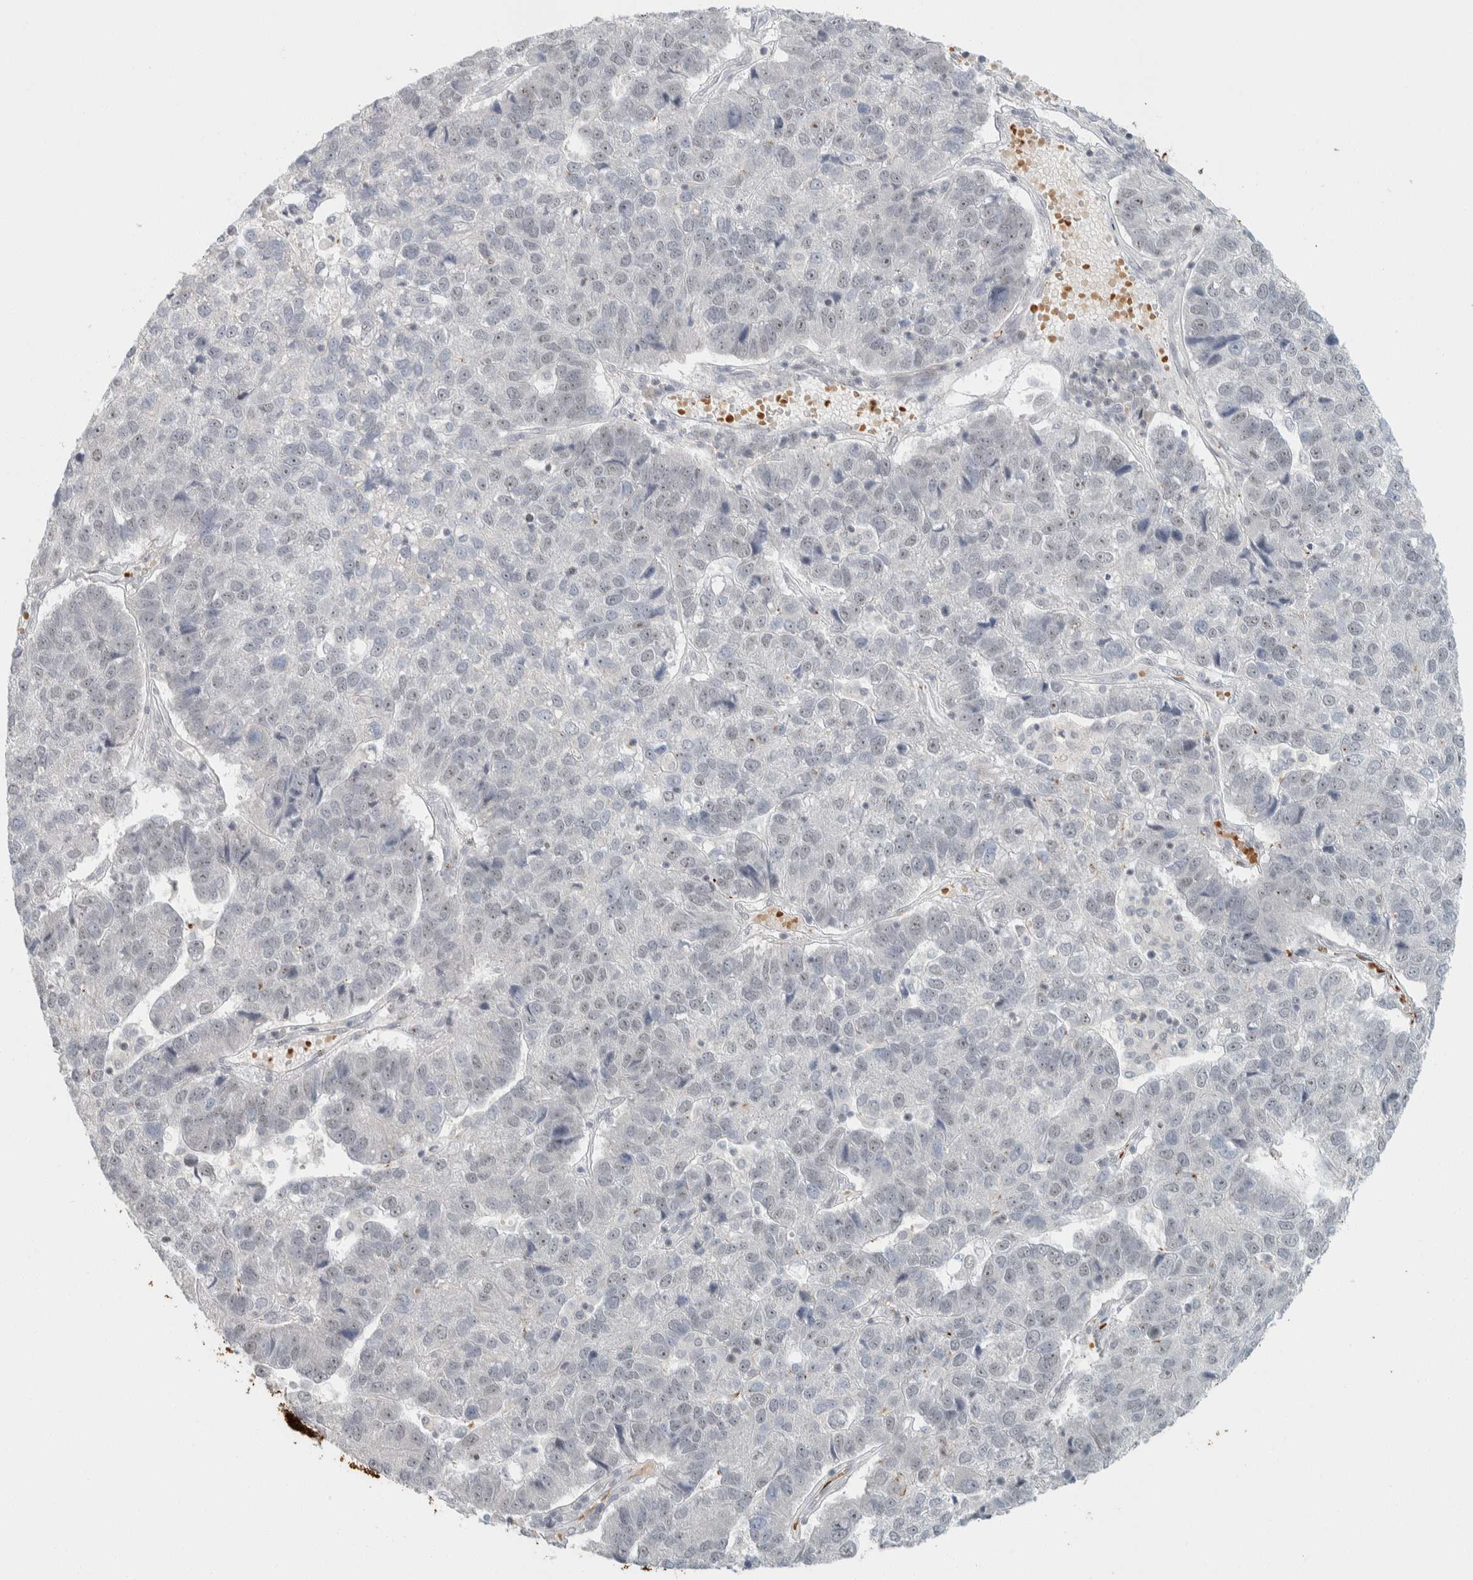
{"staining": {"intensity": "weak", "quantity": "<25%", "location": "nuclear"}, "tissue": "pancreatic cancer", "cell_type": "Tumor cells", "image_type": "cancer", "snomed": [{"axis": "morphology", "description": "Adenocarcinoma, NOS"}, {"axis": "topography", "description": "Pancreas"}], "caption": "Tumor cells show no significant positivity in pancreatic cancer. The staining was performed using DAB (3,3'-diaminobenzidine) to visualize the protein expression in brown, while the nuclei were stained in blue with hematoxylin (Magnification: 20x).", "gene": "ZBTB2", "patient": {"sex": "female", "age": 61}}